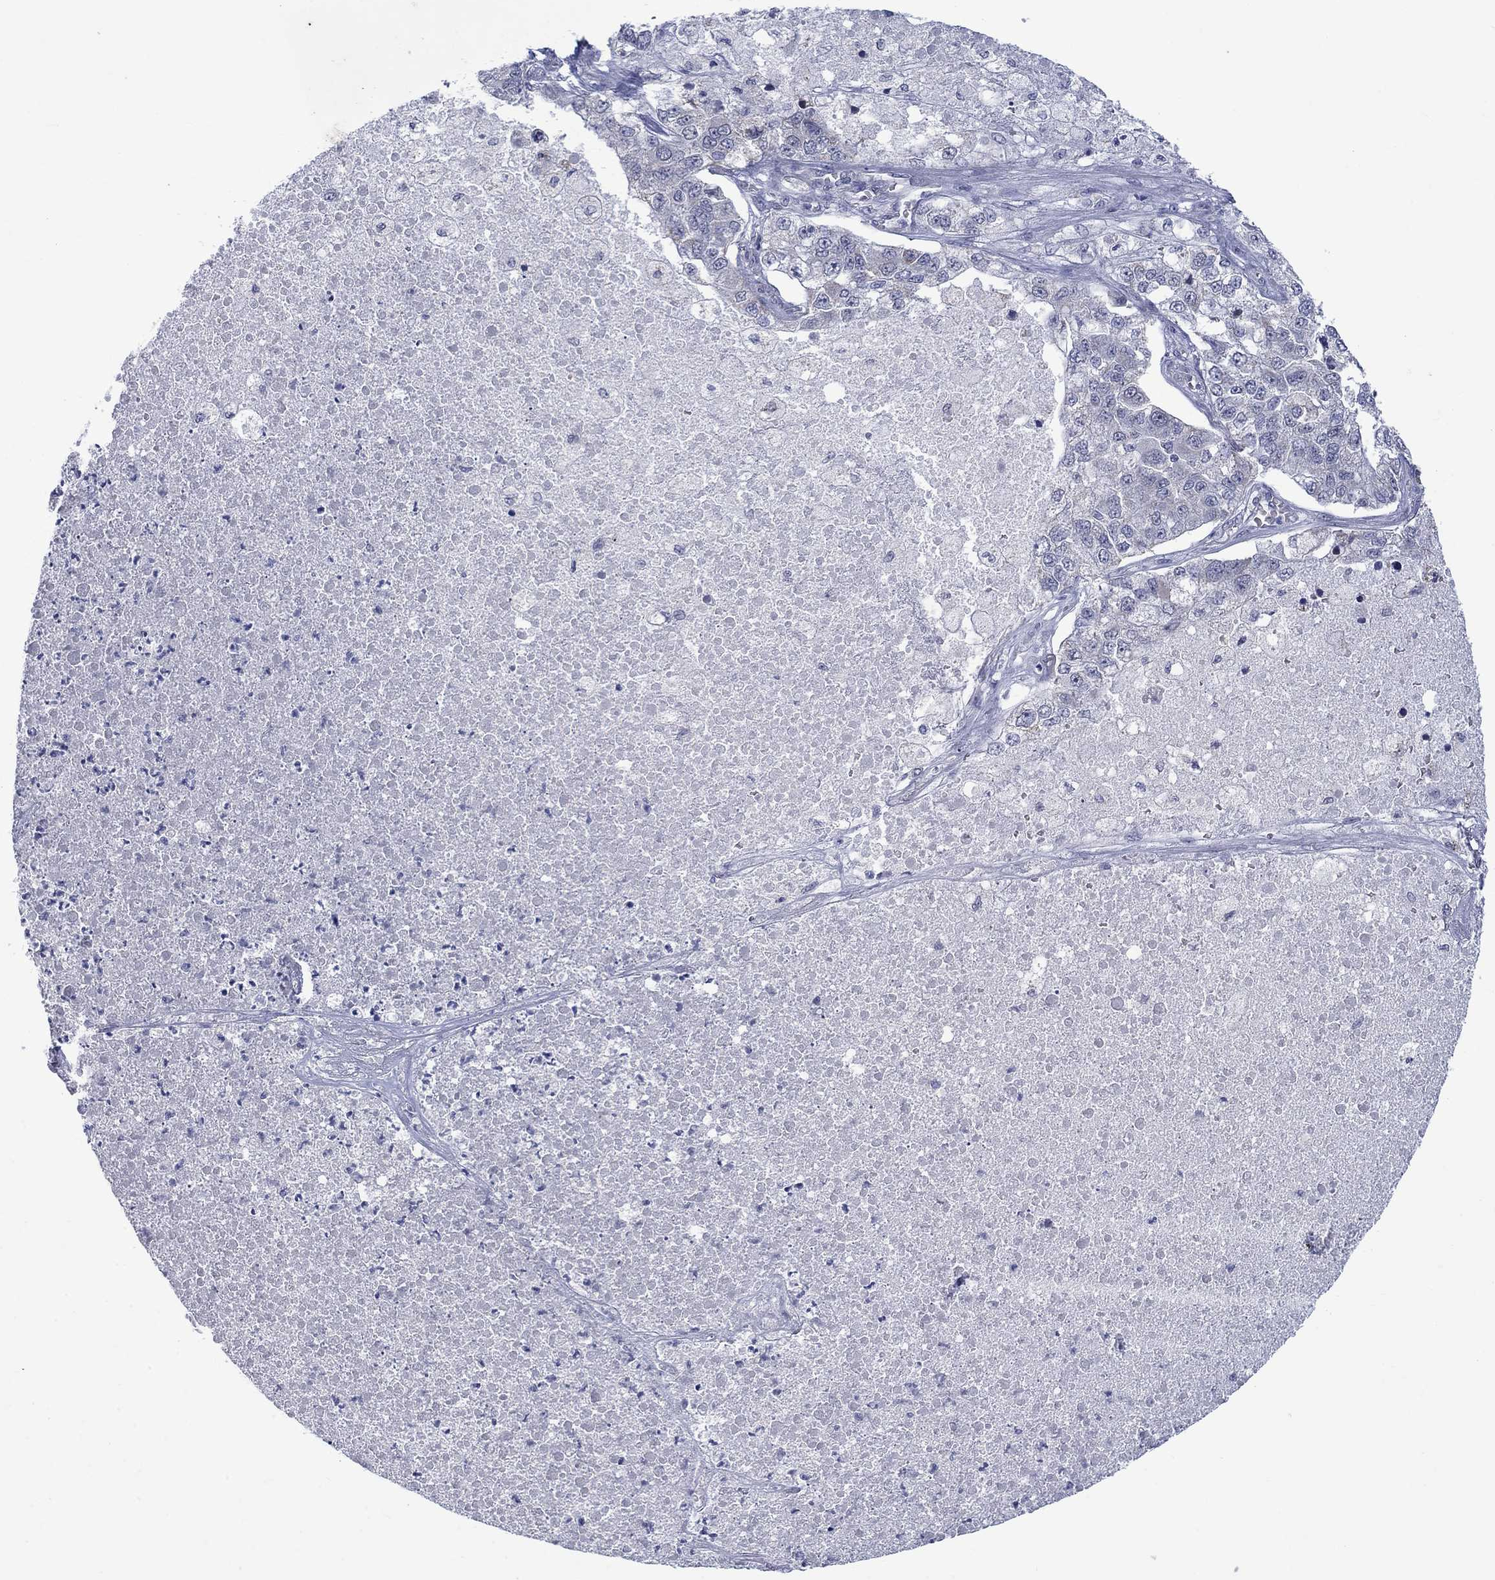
{"staining": {"intensity": "negative", "quantity": "none", "location": "none"}, "tissue": "lung cancer", "cell_type": "Tumor cells", "image_type": "cancer", "snomed": [{"axis": "morphology", "description": "Adenocarcinoma, NOS"}, {"axis": "topography", "description": "Lung"}], "caption": "High magnification brightfield microscopy of lung cancer stained with DAB (3,3'-diaminobenzidine) (brown) and counterstained with hematoxylin (blue): tumor cells show no significant expression. The staining is performed using DAB brown chromogen with nuclei counter-stained in using hematoxylin.", "gene": "KCNJ16", "patient": {"sex": "male", "age": 49}}